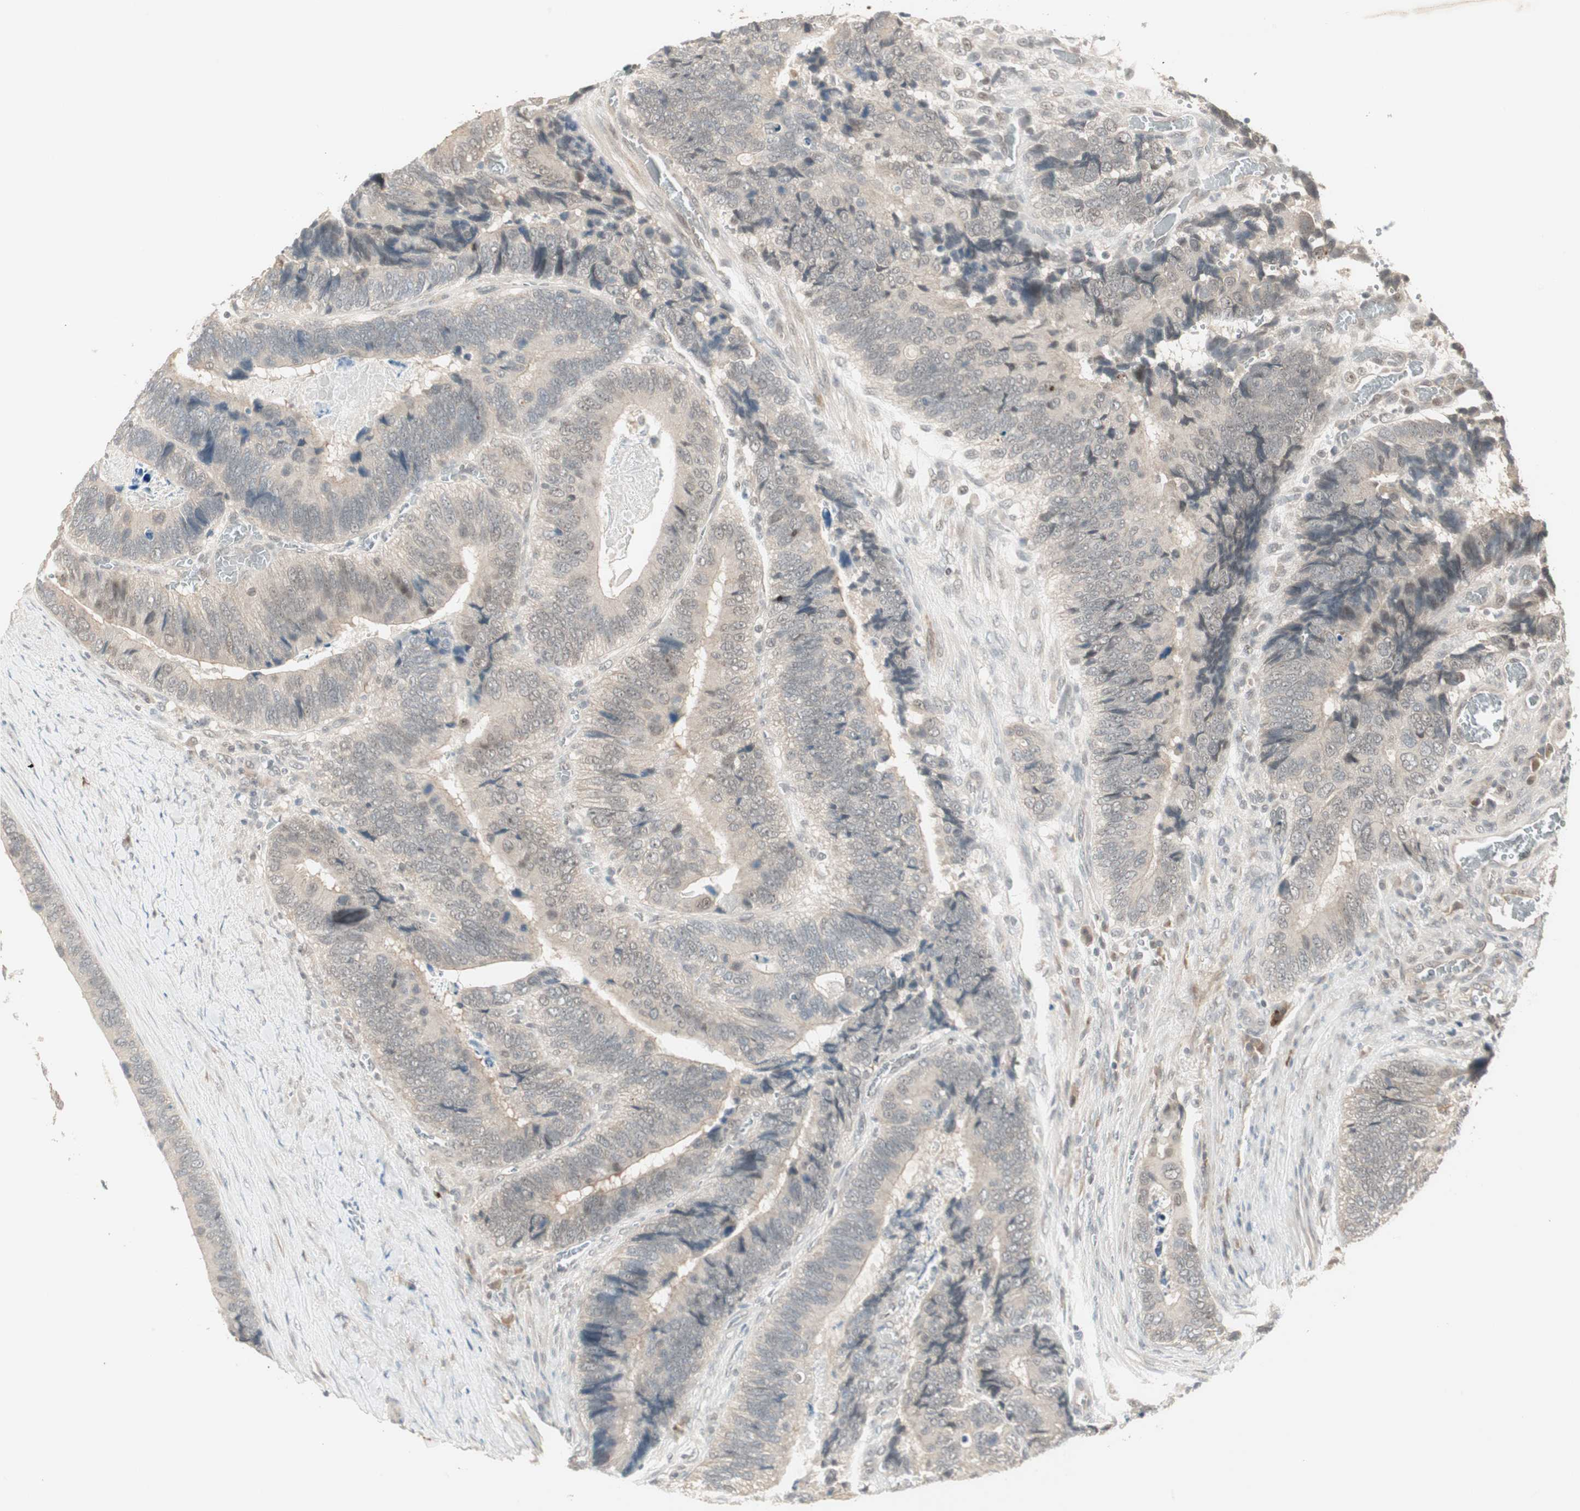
{"staining": {"intensity": "negative", "quantity": "none", "location": "none"}, "tissue": "colorectal cancer", "cell_type": "Tumor cells", "image_type": "cancer", "snomed": [{"axis": "morphology", "description": "Adenocarcinoma, NOS"}, {"axis": "topography", "description": "Colon"}], "caption": "Immunohistochemistry of colorectal cancer (adenocarcinoma) exhibits no expression in tumor cells.", "gene": "RNGTT", "patient": {"sex": "male", "age": 72}}